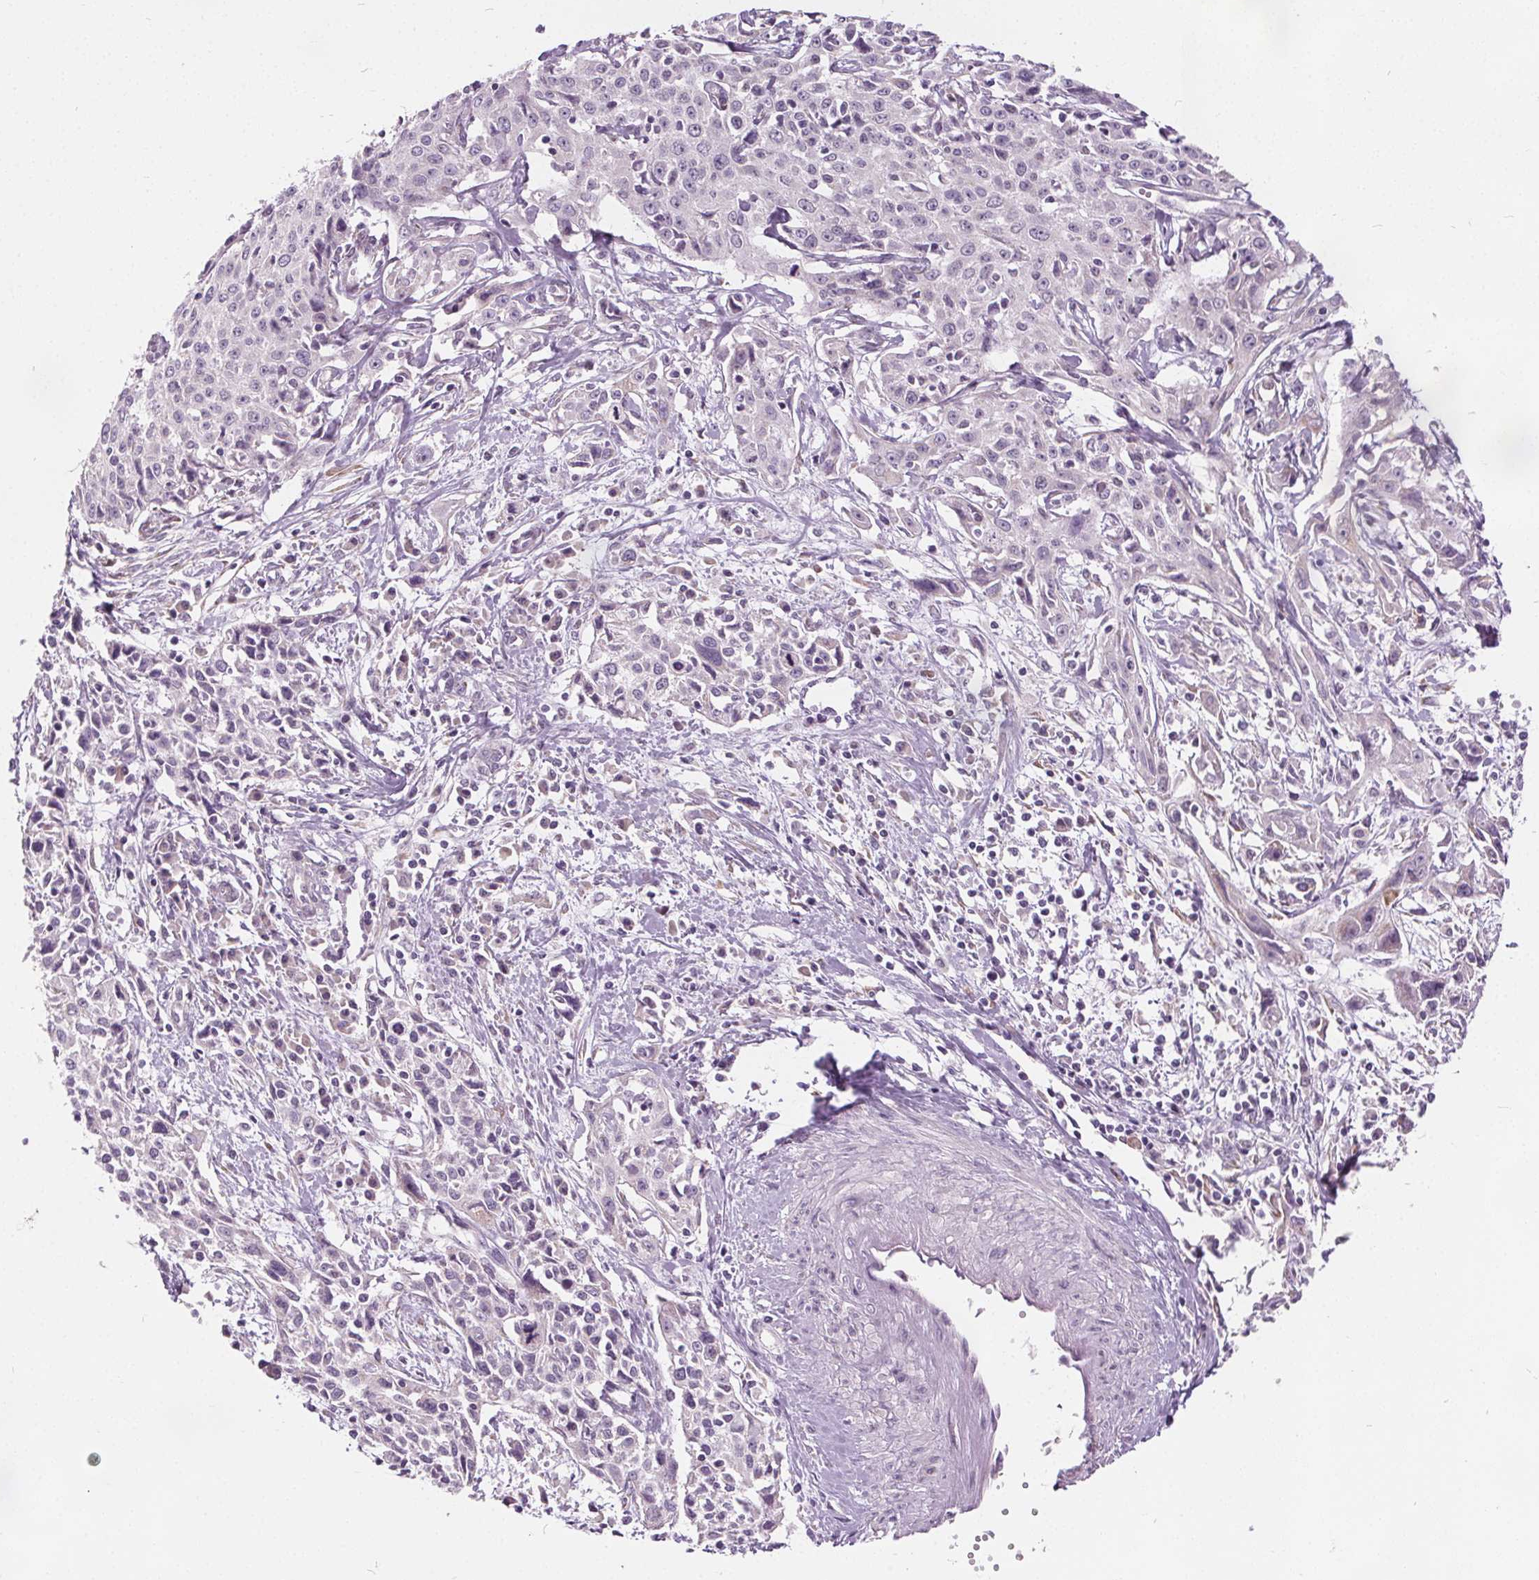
{"staining": {"intensity": "negative", "quantity": "none", "location": "none"}, "tissue": "cervical cancer", "cell_type": "Tumor cells", "image_type": "cancer", "snomed": [{"axis": "morphology", "description": "Squamous cell carcinoma, NOS"}, {"axis": "topography", "description": "Cervix"}], "caption": "Immunohistochemical staining of human cervical cancer (squamous cell carcinoma) exhibits no significant positivity in tumor cells.", "gene": "ACOX2", "patient": {"sex": "female", "age": 38}}